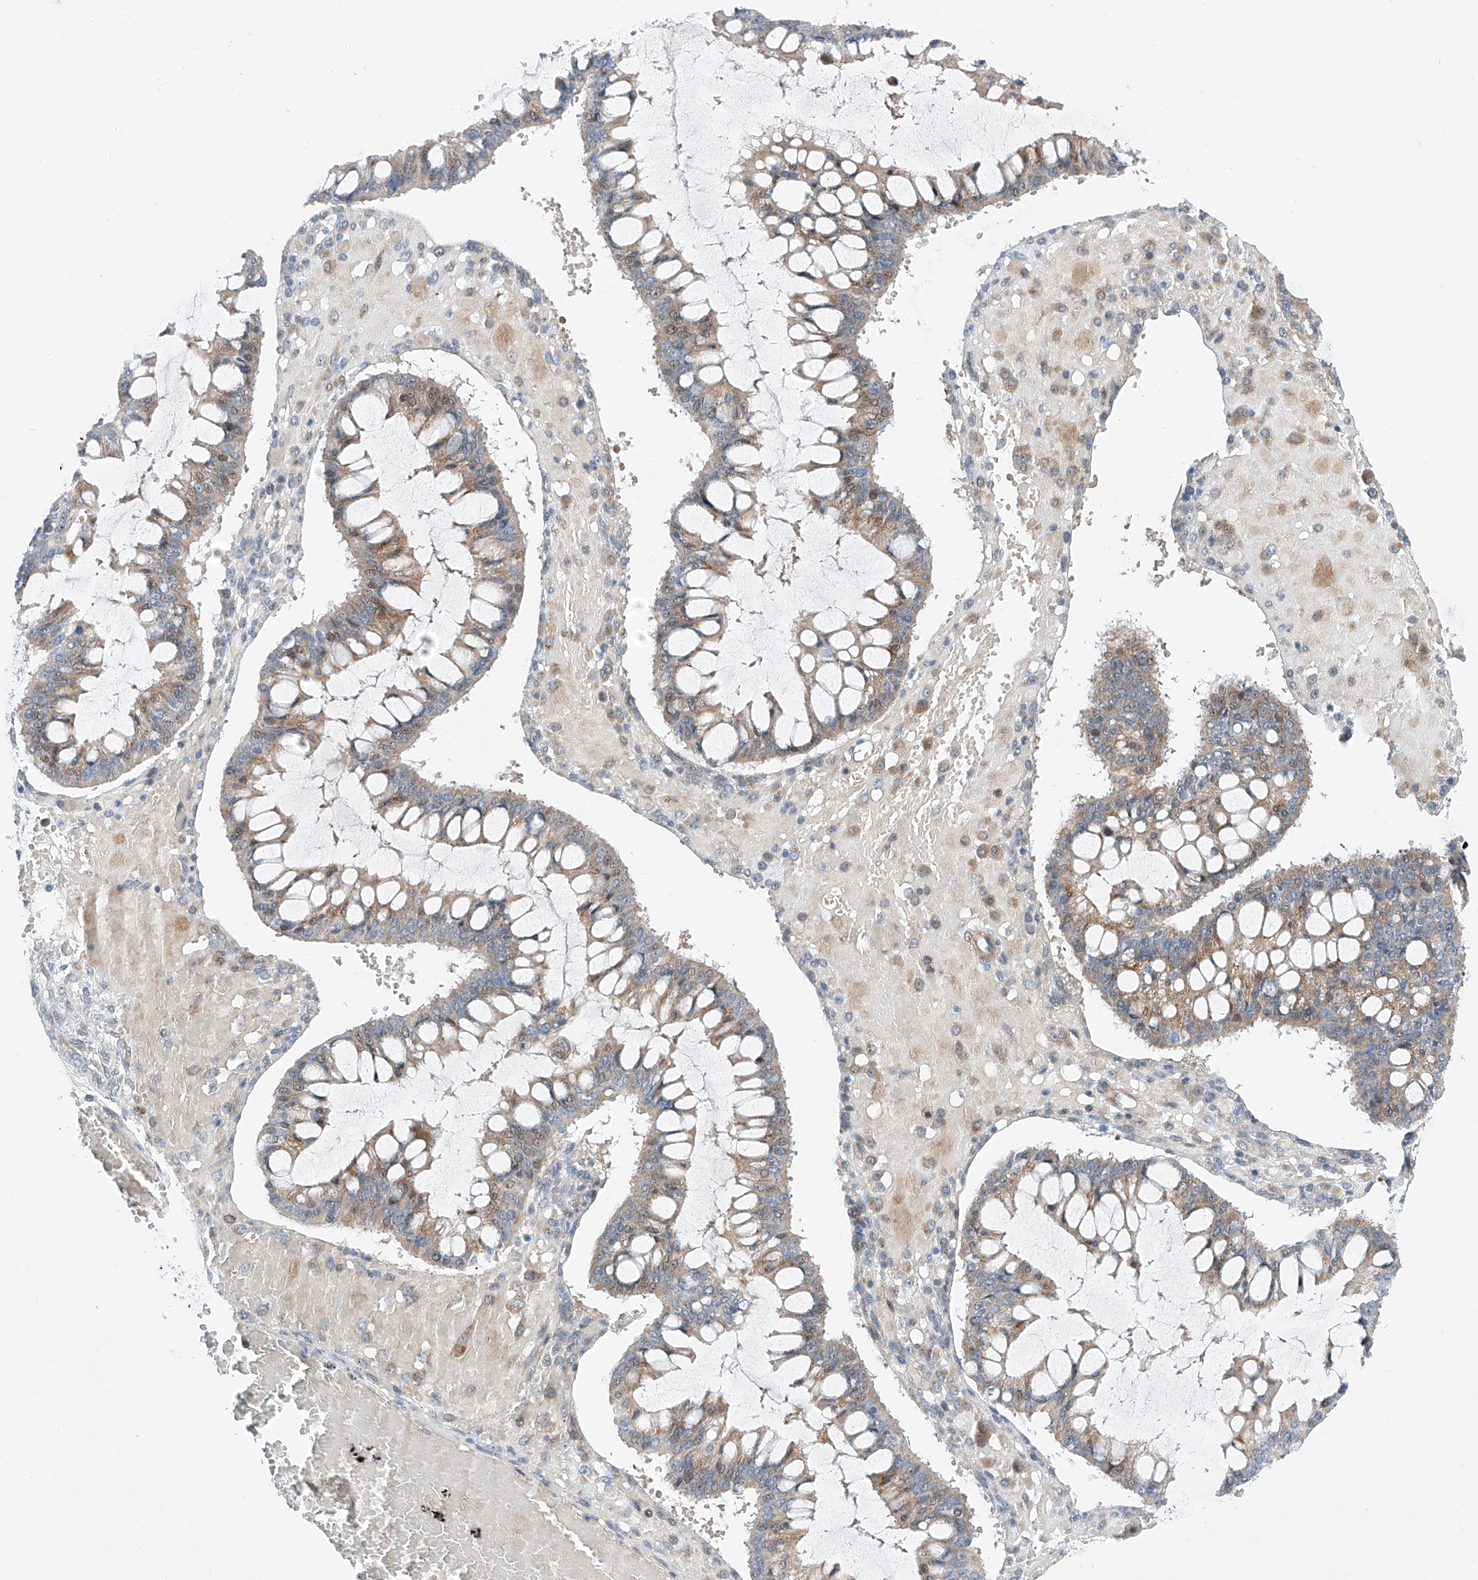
{"staining": {"intensity": "weak", "quantity": "25%-75%", "location": "cytoplasmic/membranous"}, "tissue": "ovarian cancer", "cell_type": "Tumor cells", "image_type": "cancer", "snomed": [{"axis": "morphology", "description": "Cystadenocarcinoma, mucinous, NOS"}, {"axis": "topography", "description": "Ovary"}], "caption": "Ovarian cancer (mucinous cystadenocarcinoma) stained with a brown dye reveals weak cytoplasmic/membranous positive positivity in approximately 25%-75% of tumor cells.", "gene": "CLDND1", "patient": {"sex": "female", "age": 73}}